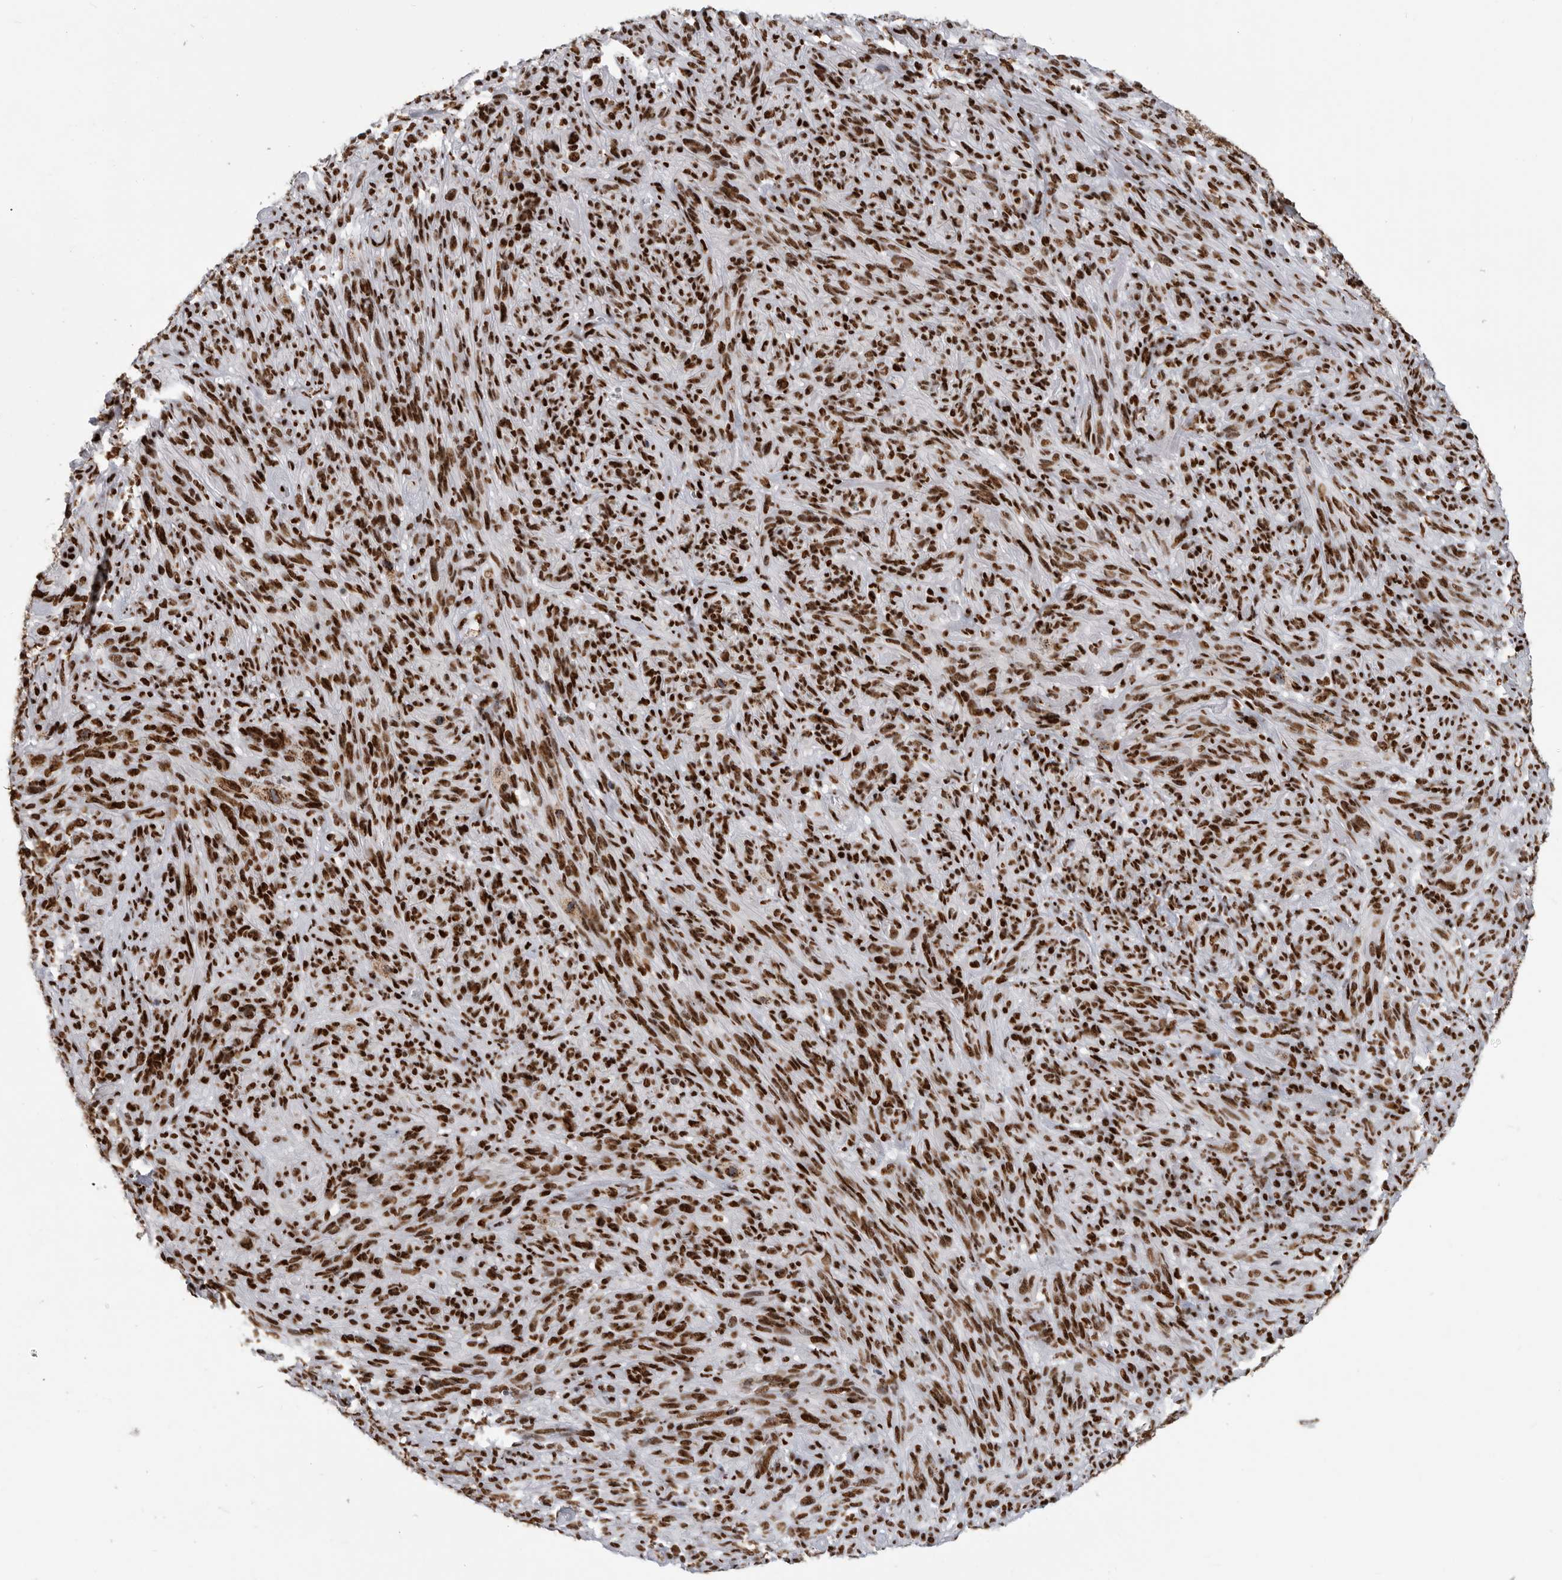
{"staining": {"intensity": "strong", "quantity": ">75%", "location": "nuclear"}, "tissue": "melanoma", "cell_type": "Tumor cells", "image_type": "cancer", "snomed": [{"axis": "morphology", "description": "Malignant melanoma, NOS"}, {"axis": "topography", "description": "Skin of head"}], "caption": "Tumor cells demonstrate high levels of strong nuclear staining in approximately >75% of cells in melanoma. Immunohistochemistry stains the protein of interest in brown and the nuclei are stained blue.", "gene": "BCLAF1", "patient": {"sex": "male", "age": 96}}